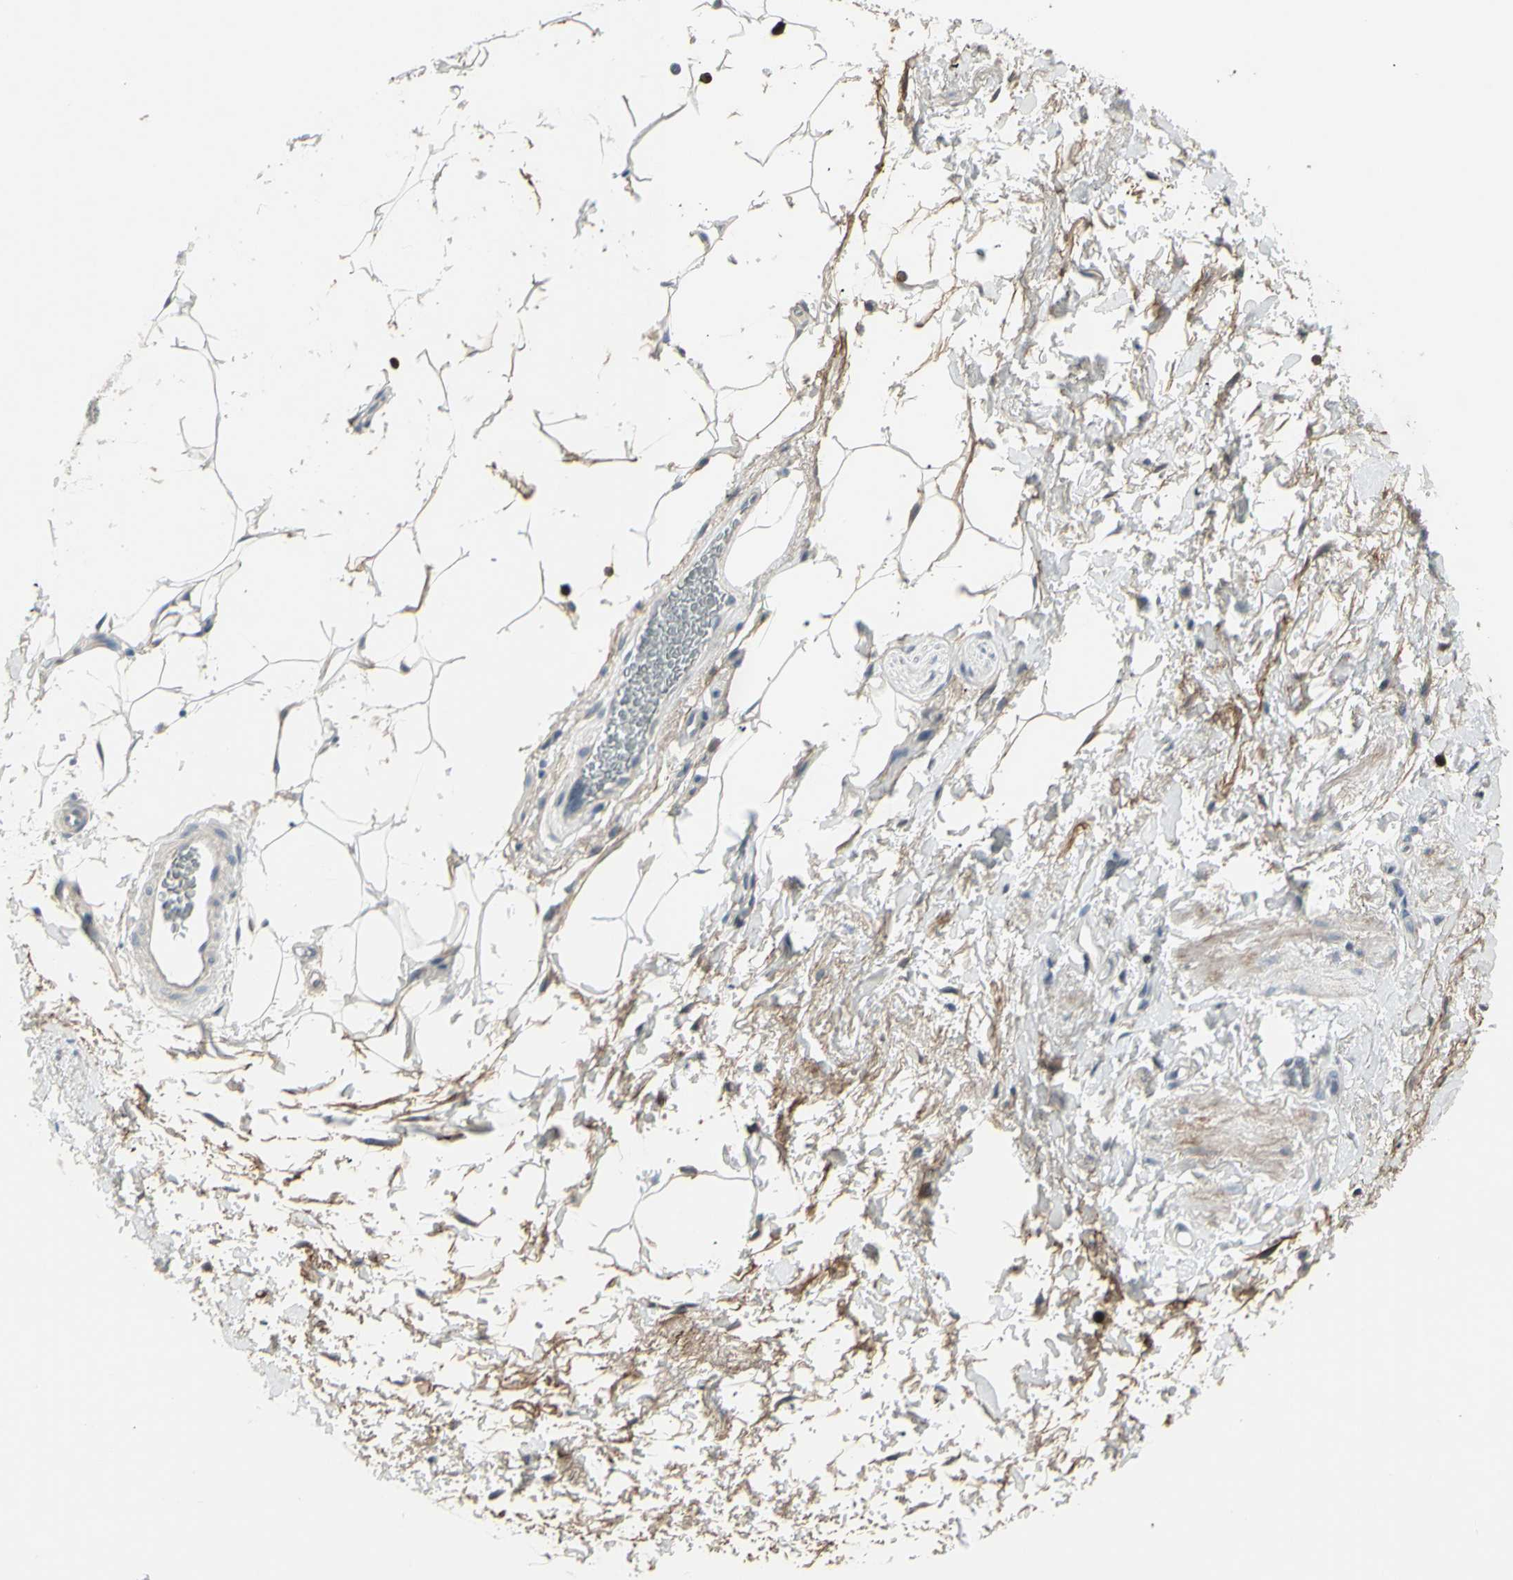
{"staining": {"intensity": "negative", "quantity": "none", "location": "none"}, "tissue": "adipose tissue", "cell_type": "Adipocytes", "image_type": "normal", "snomed": [{"axis": "morphology", "description": "Normal tissue, NOS"}, {"axis": "topography", "description": "Soft tissue"}, {"axis": "topography", "description": "Peripheral nerve tissue"}], "caption": "A high-resolution image shows IHC staining of normal adipose tissue, which reveals no significant positivity in adipocytes. (DAB IHC visualized using brightfield microscopy, high magnification).", "gene": "ETNK1", "patient": {"sex": "female", "age": 71}}